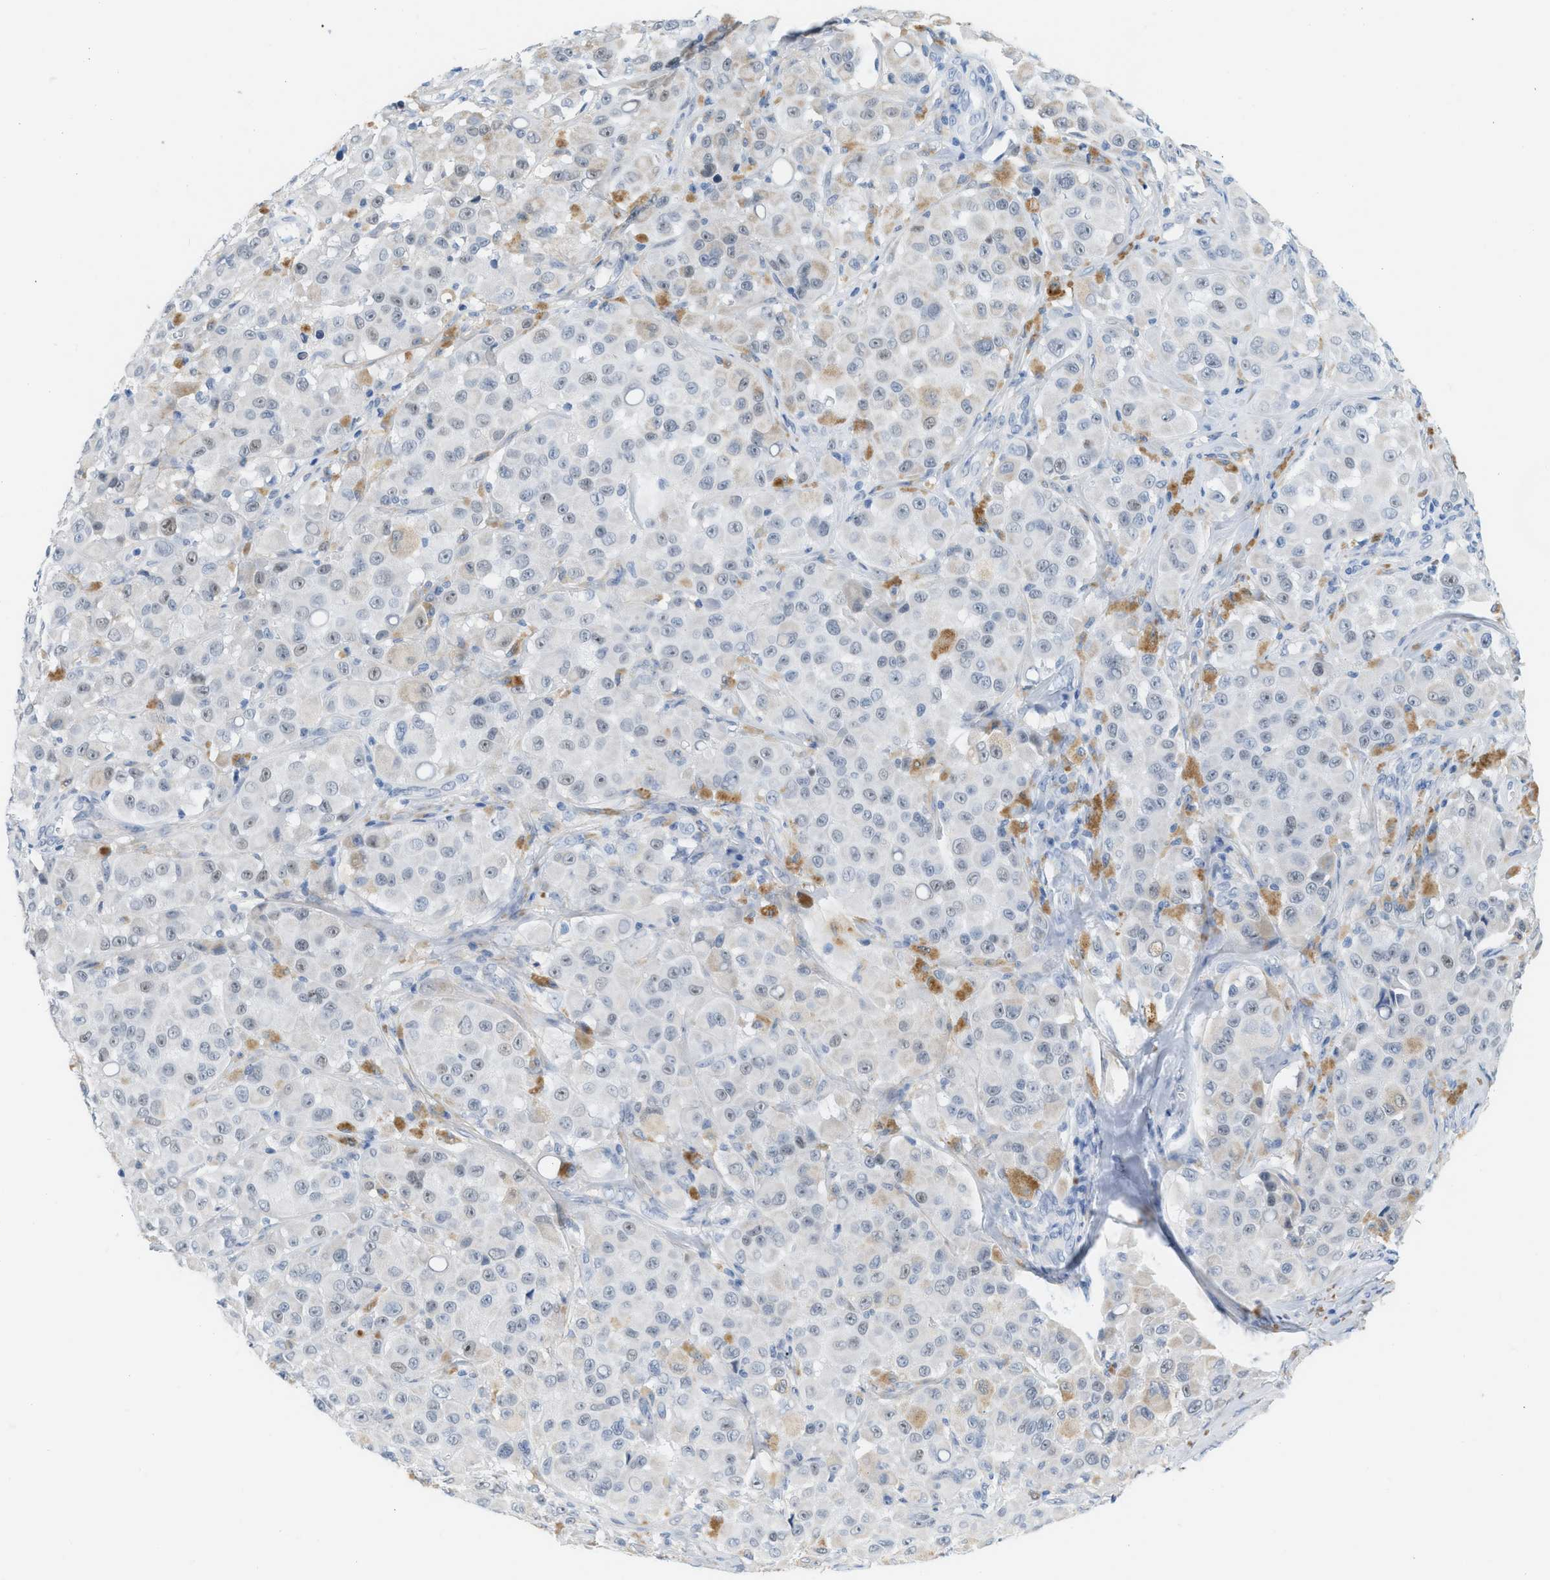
{"staining": {"intensity": "negative", "quantity": "none", "location": "none"}, "tissue": "melanoma", "cell_type": "Tumor cells", "image_type": "cancer", "snomed": [{"axis": "morphology", "description": "Malignant melanoma, NOS"}, {"axis": "topography", "description": "Skin"}], "caption": "High power microscopy micrograph of an immunohistochemistry image of malignant melanoma, revealing no significant positivity in tumor cells.", "gene": "HLTF", "patient": {"sex": "male", "age": 84}}